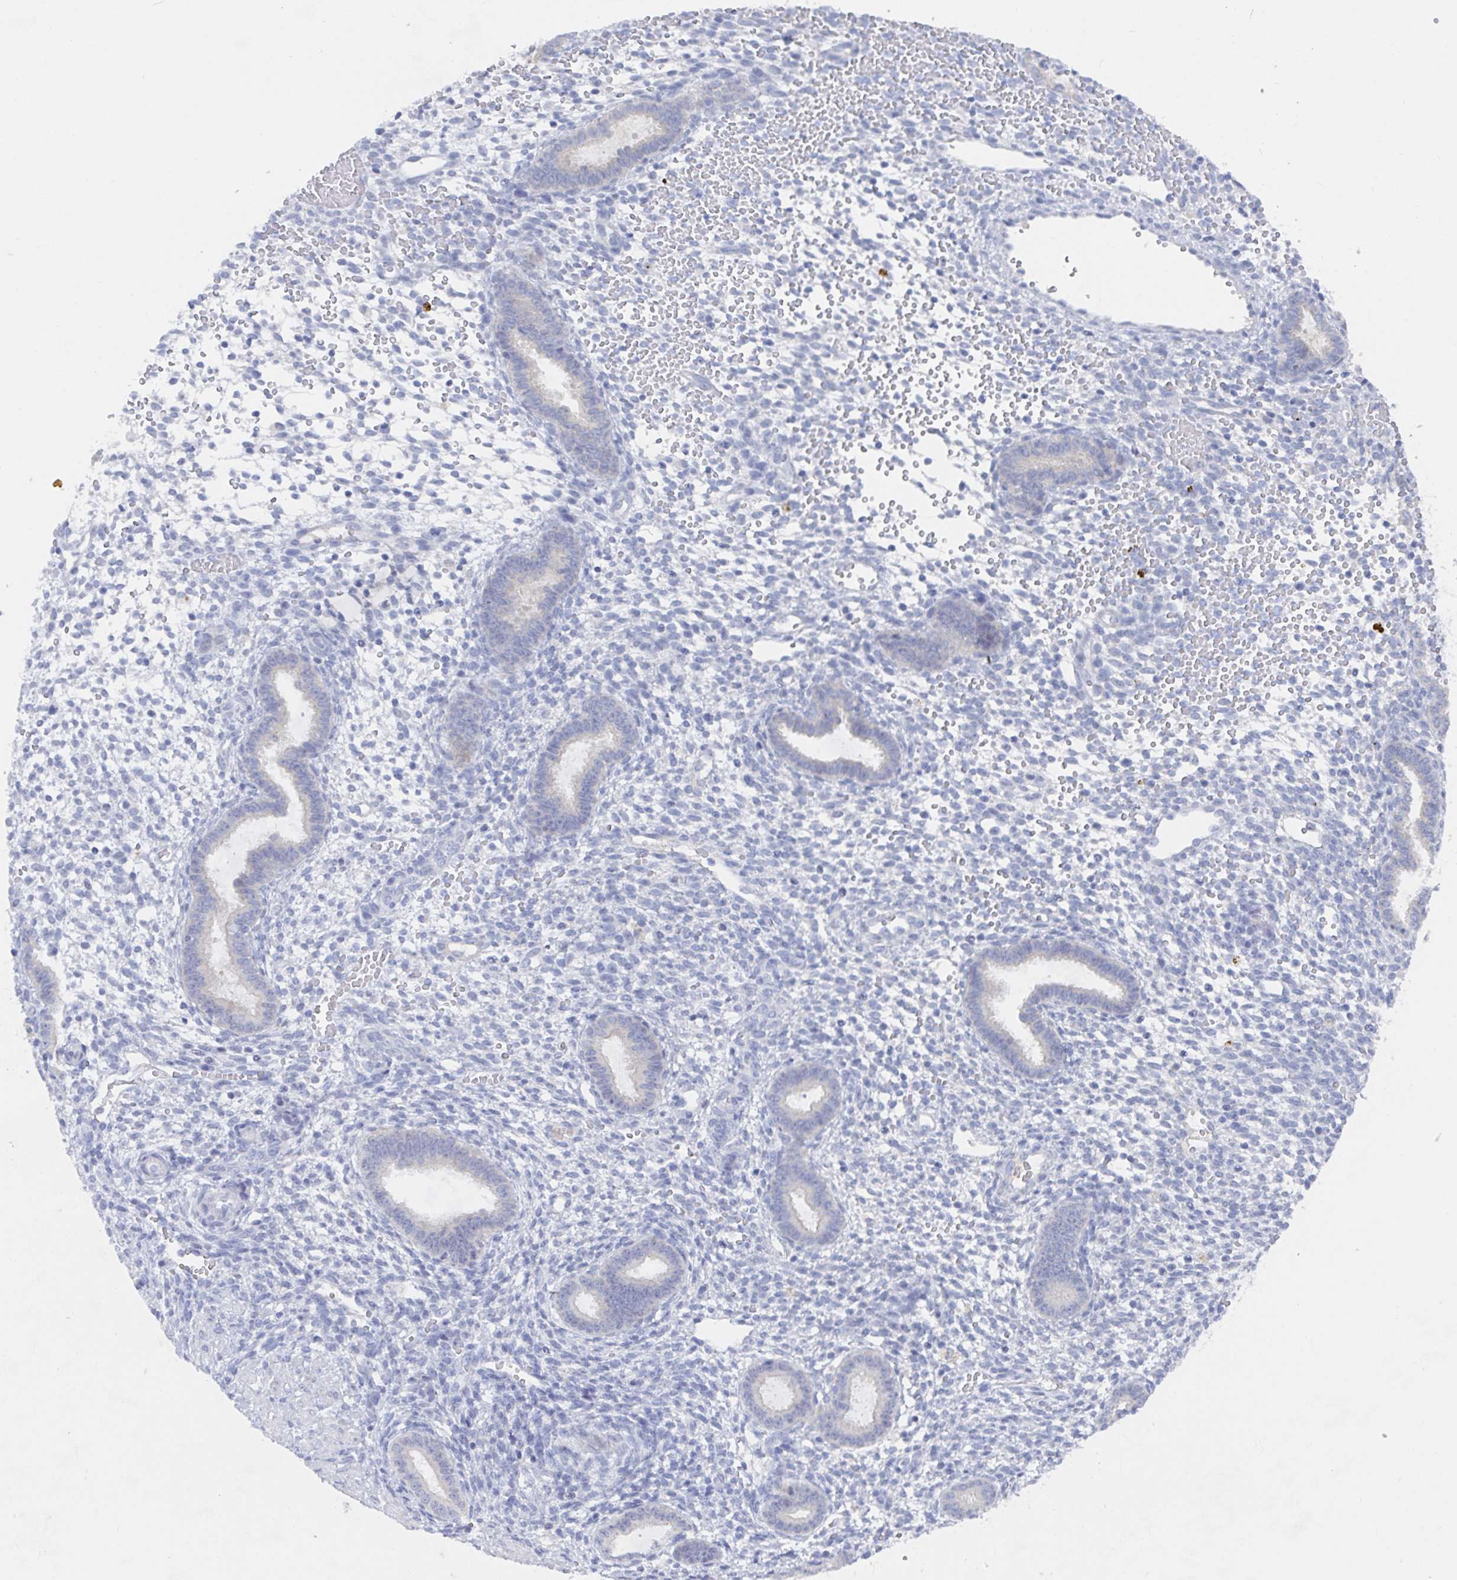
{"staining": {"intensity": "negative", "quantity": "none", "location": "none"}, "tissue": "endometrium", "cell_type": "Cells in endometrial stroma", "image_type": "normal", "snomed": [{"axis": "morphology", "description": "Normal tissue, NOS"}, {"axis": "topography", "description": "Endometrium"}], "caption": "IHC histopathology image of normal endometrium stained for a protein (brown), which reveals no positivity in cells in endometrial stroma. (DAB (3,3'-diaminobenzidine) immunohistochemistry with hematoxylin counter stain).", "gene": "ZNF100", "patient": {"sex": "female", "age": 36}}